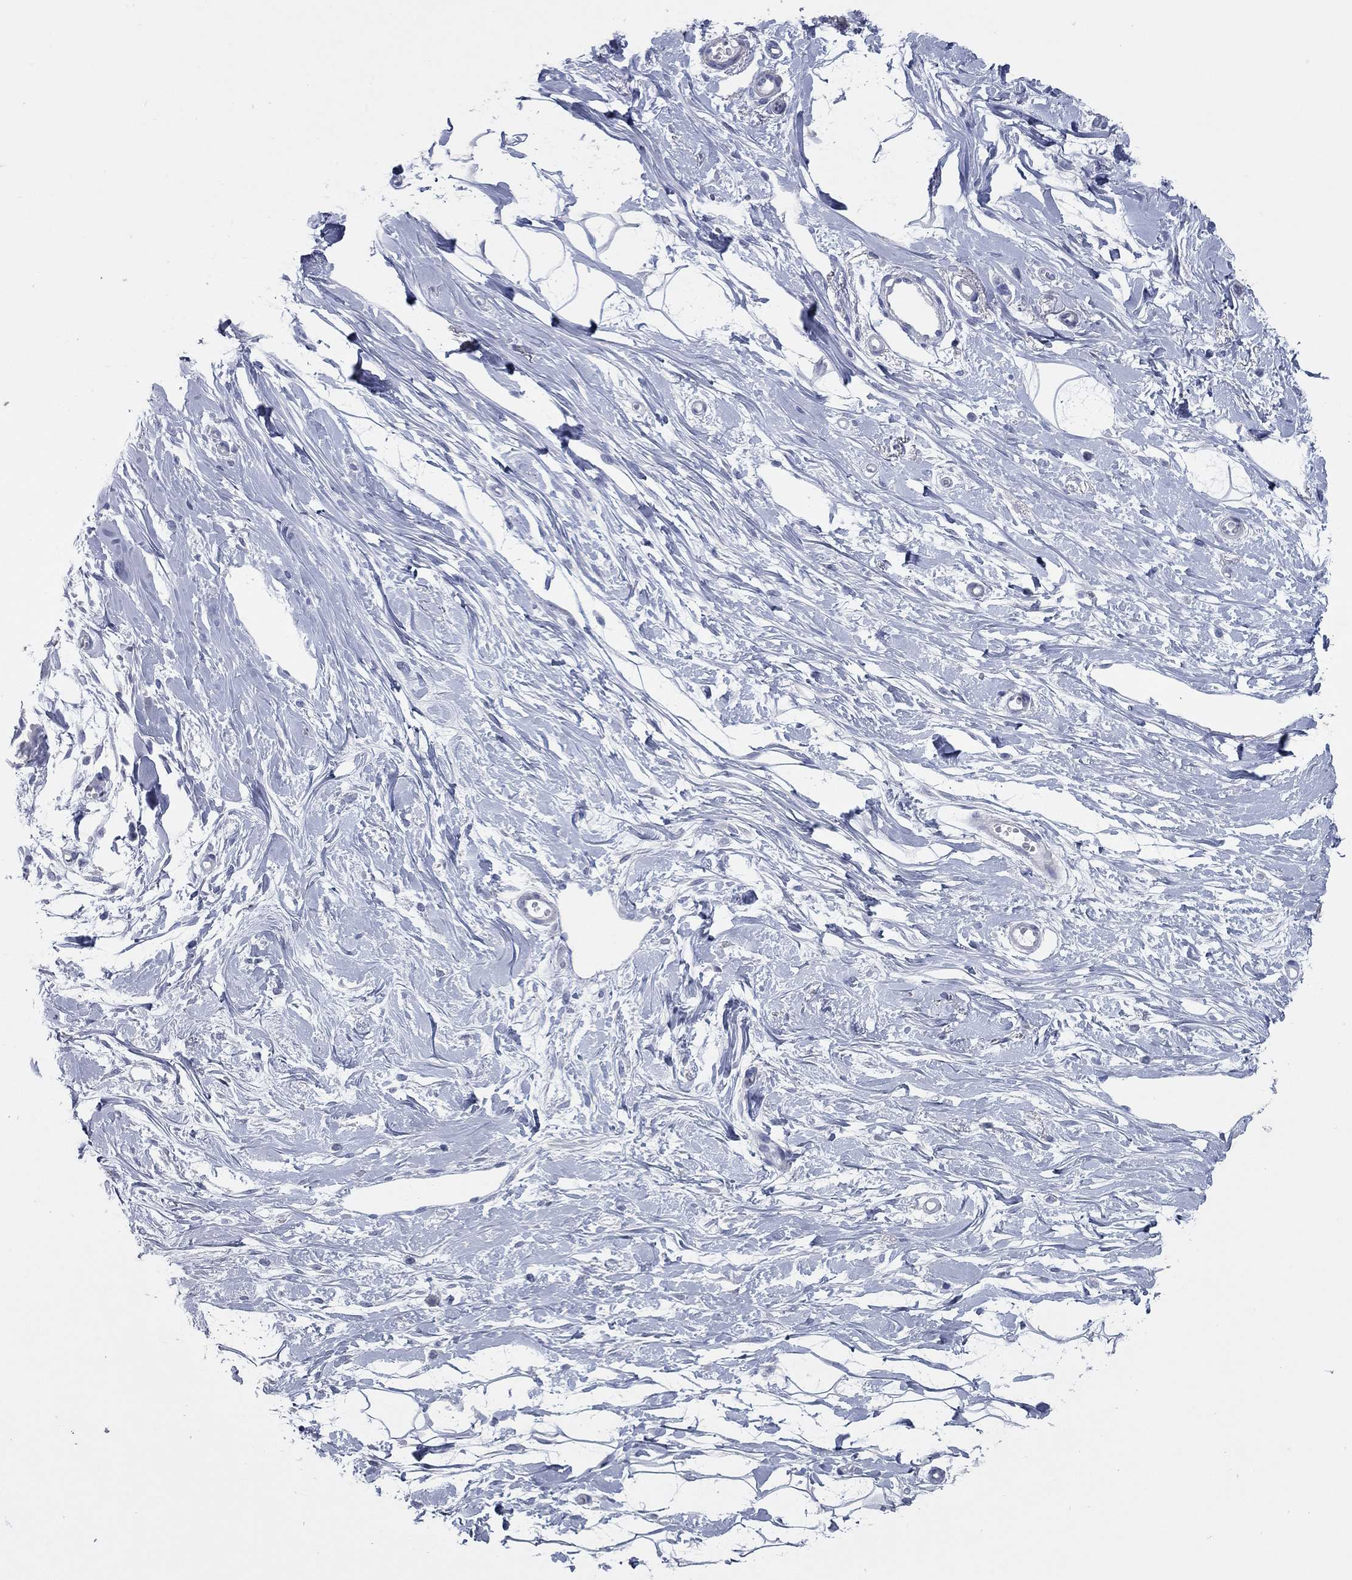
{"staining": {"intensity": "negative", "quantity": "none", "location": "none"}, "tissue": "breast", "cell_type": "Adipocytes", "image_type": "normal", "snomed": [{"axis": "morphology", "description": "Normal tissue, NOS"}, {"axis": "topography", "description": "Breast"}], "caption": "IHC micrograph of unremarkable human breast stained for a protein (brown), which shows no staining in adipocytes.", "gene": "KIRREL2", "patient": {"sex": "female", "age": 49}}